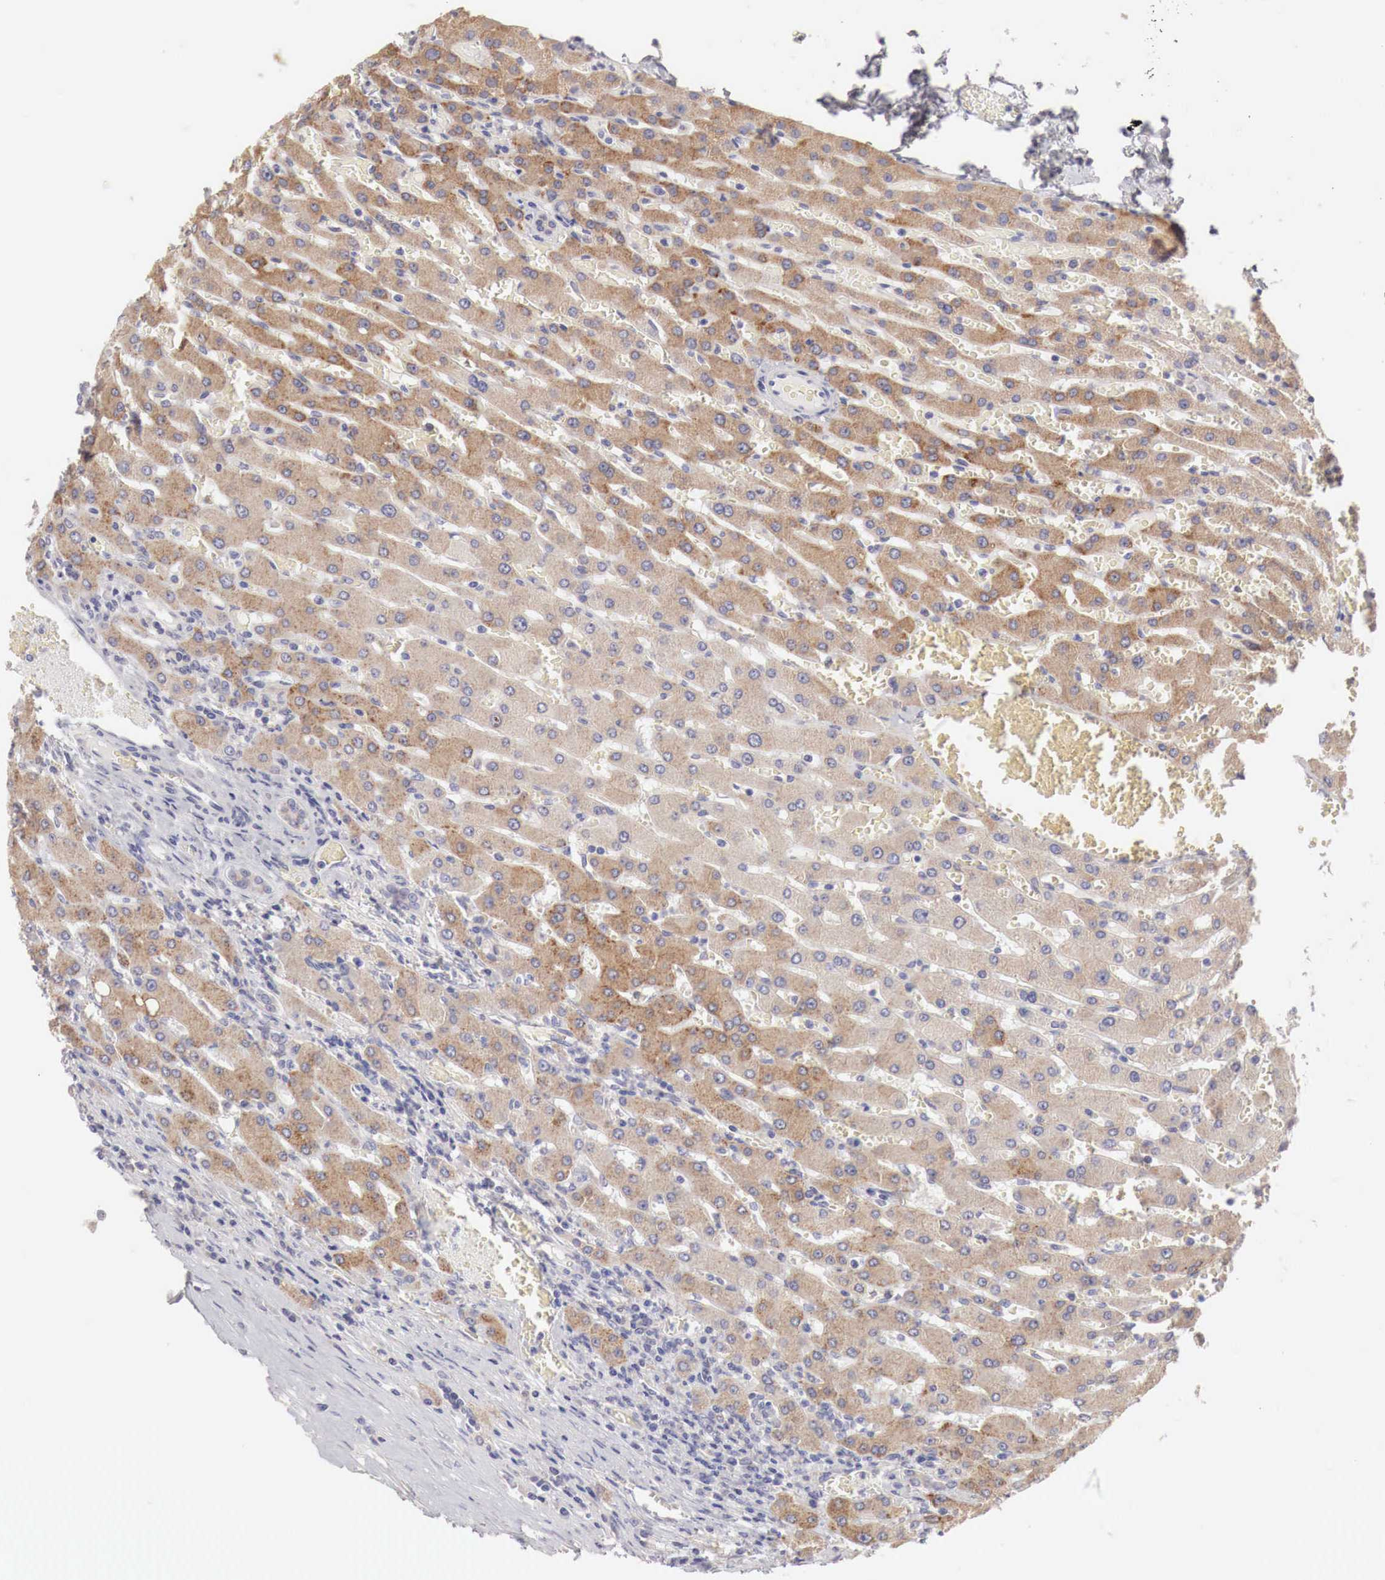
{"staining": {"intensity": "negative", "quantity": "none", "location": "none"}, "tissue": "liver", "cell_type": "Cholangiocytes", "image_type": "normal", "snomed": [{"axis": "morphology", "description": "Normal tissue, NOS"}, {"axis": "topography", "description": "Liver"}], "caption": "This micrograph is of unremarkable liver stained with IHC to label a protein in brown with the nuclei are counter-stained blue. There is no expression in cholangiocytes. (DAB immunohistochemistry (IHC), high magnification).", "gene": "NSDHL", "patient": {"sex": "female", "age": 30}}